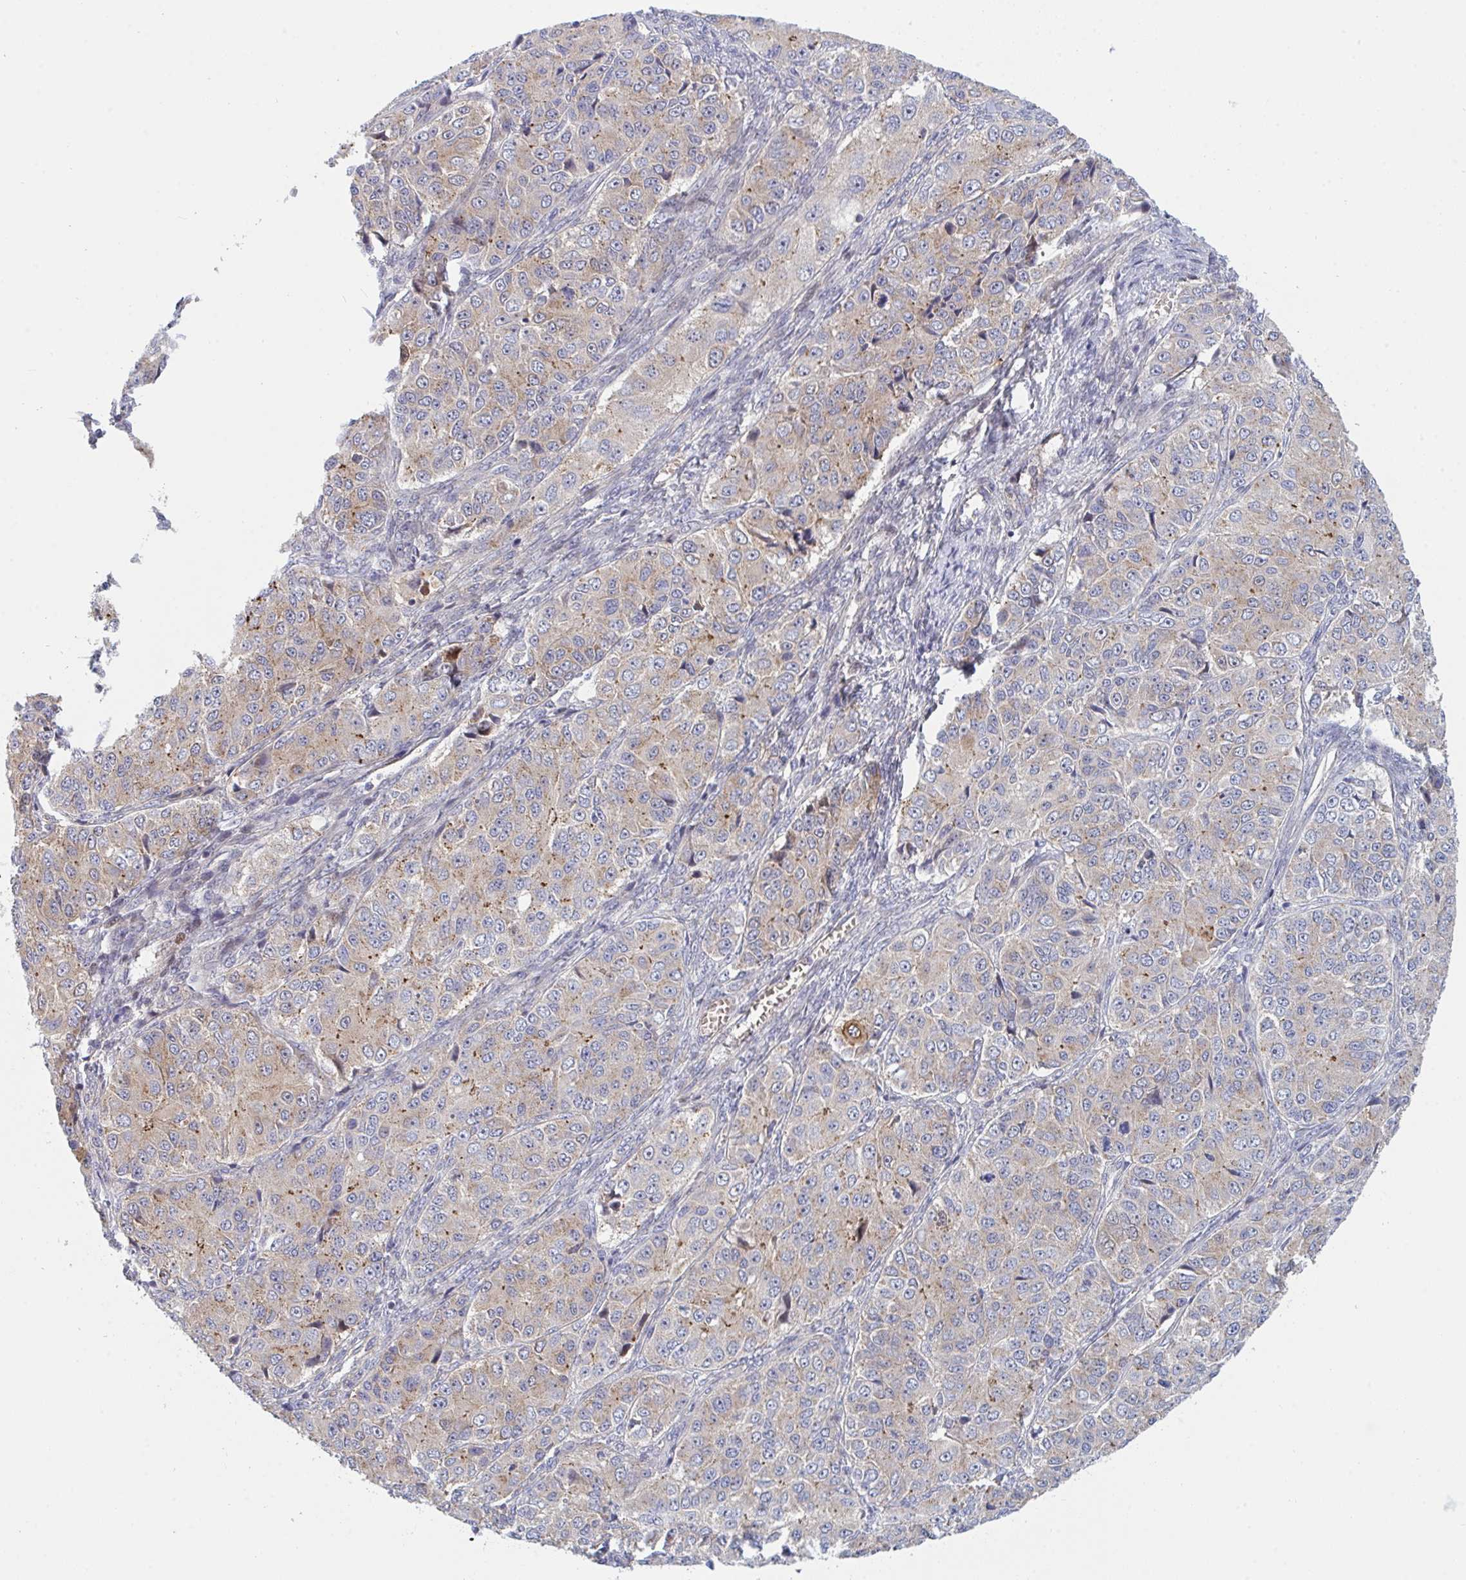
{"staining": {"intensity": "weak", "quantity": ">75%", "location": "cytoplasmic/membranous"}, "tissue": "ovarian cancer", "cell_type": "Tumor cells", "image_type": "cancer", "snomed": [{"axis": "morphology", "description": "Carcinoma, endometroid"}, {"axis": "topography", "description": "Ovary"}], "caption": "This image reveals IHC staining of human endometroid carcinoma (ovarian), with low weak cytoplasmic/membranous expression in about >75% of tumor cells.", "gene": "TNFSF4", "patient": {"sex": "female", "age": 51}}